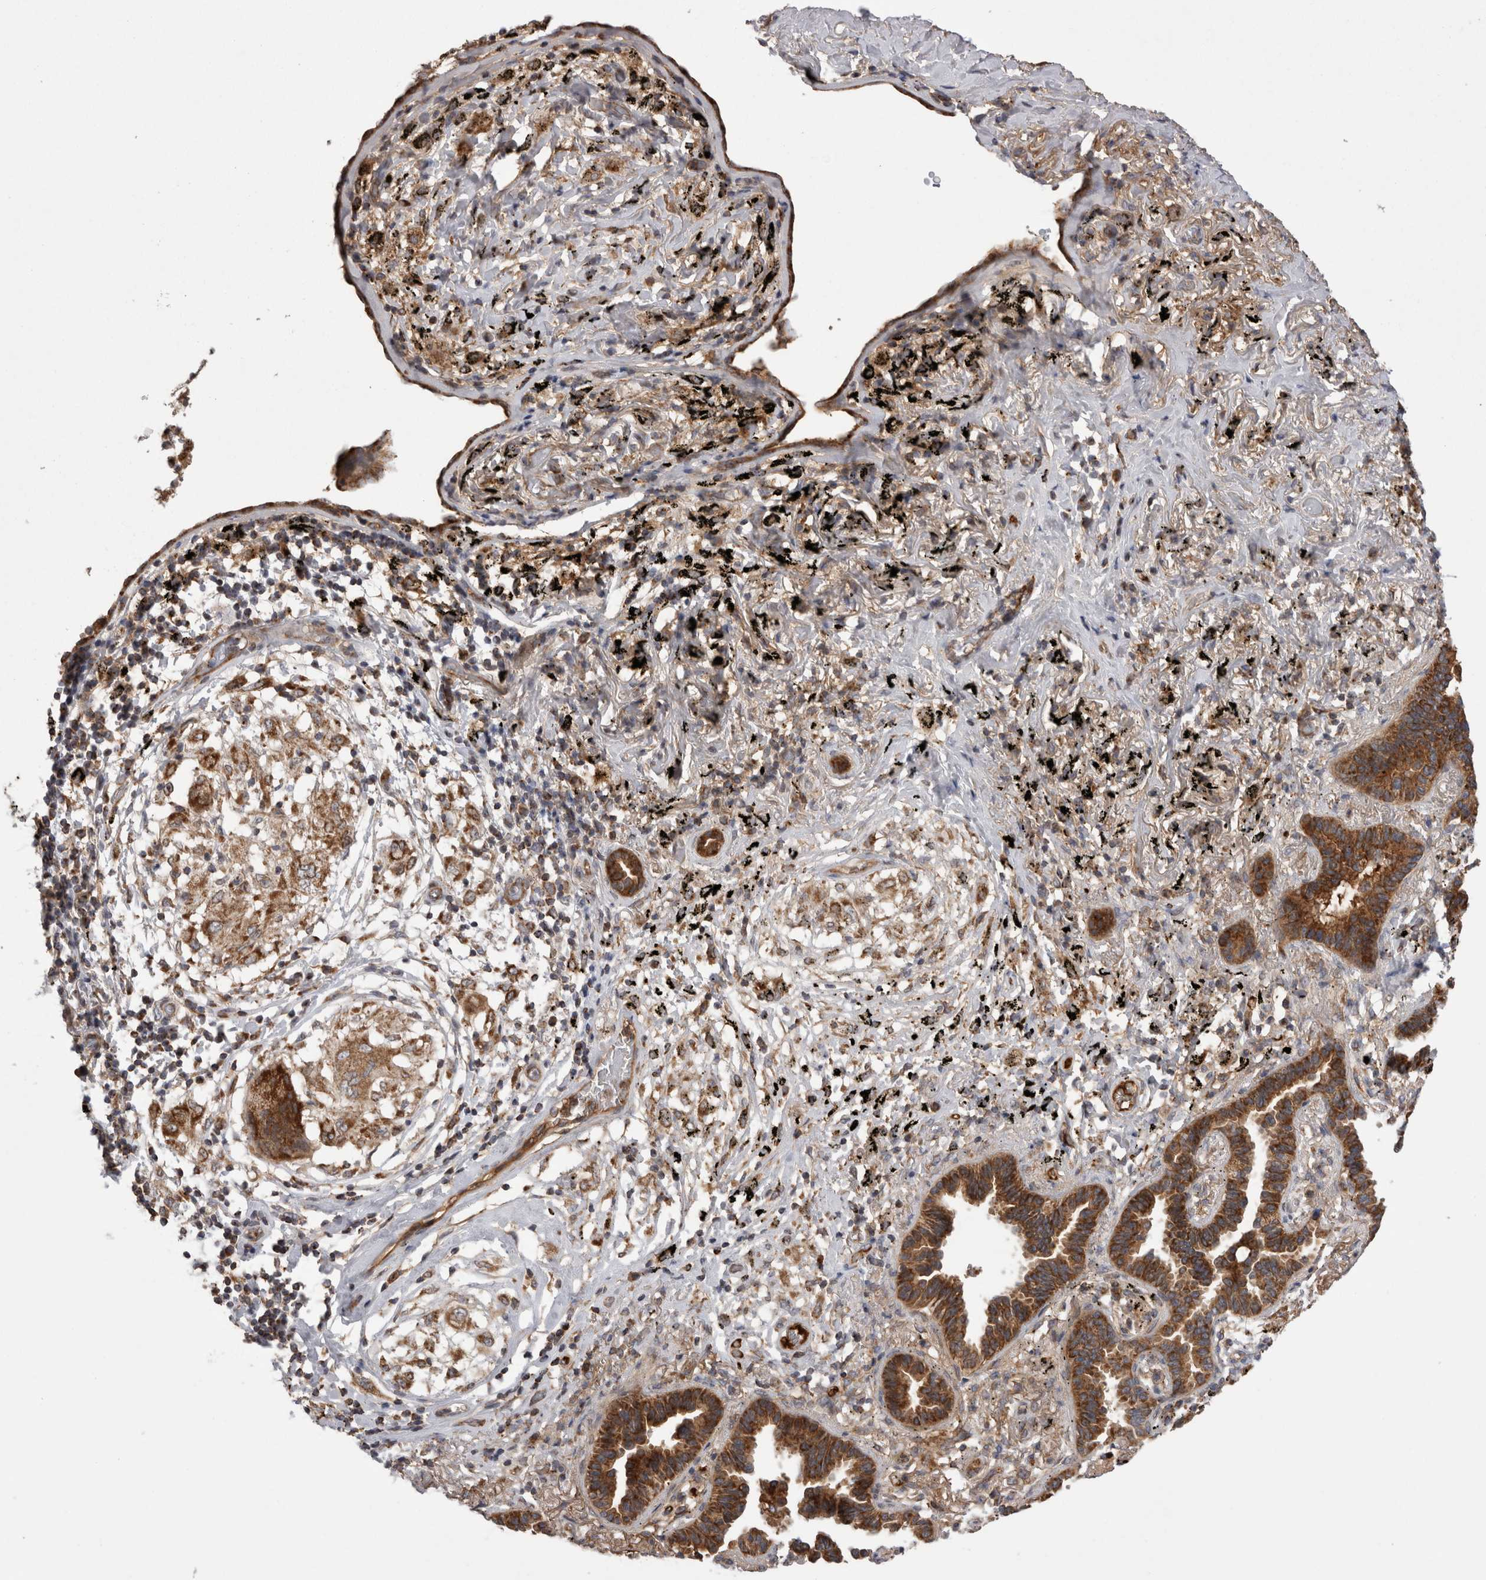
{"staining": {"intensity": "strong", "quantity": ">75%", "location": "cytoplasmic/membranous"}, "tissue": "lung cancer", "cell_type": "Tumor cells", "image_type": "cancer", "snomed": [{"axis": "morphology", "description": "Adenocarcinoma, NOS"}, {"axis": "topography", "description": "Lung"}], "caption": "Immunohistochemistry (IHC) image of neoplastic tissue: human lung cancer stained using immunohistochemistry demonstrates high levels of strong protein expression localized specifically in the cytoplasmic/membranous of tumor cells, appearing as a cytoplasmic/membranous brown color.", "gene": "DARS2", "patient": {"sex": "male", "age": 59}}